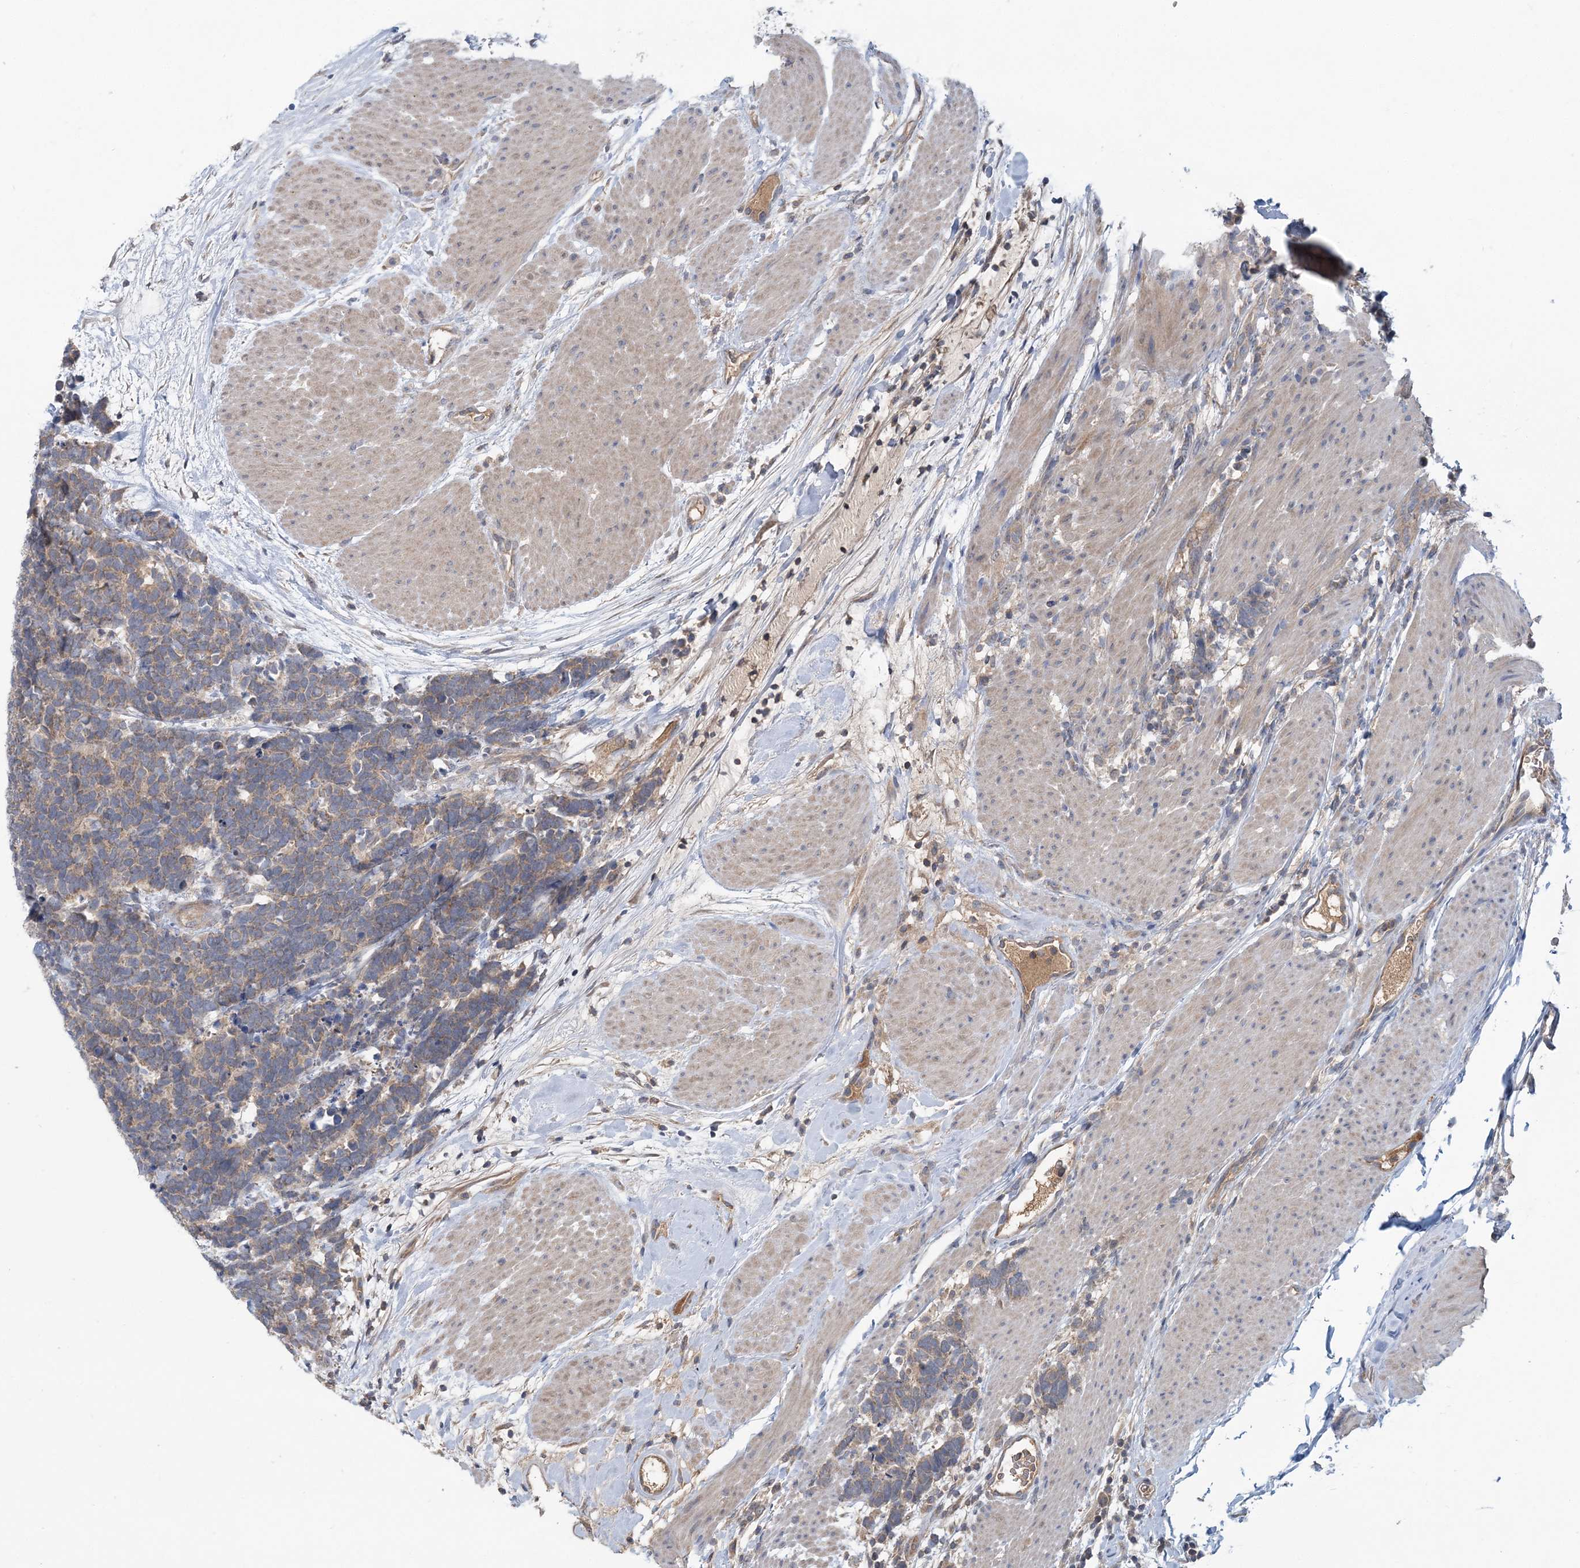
{"staining": {"intensity": "weak", "quantity": ">75%", "location": "cytoplasmic/membranous"}, "tissue": "carcinoid", "cell_type": "Tumor cells", "image_type": "cancer", "snomed": [{"axis": "morphology", "description": "Carcinoma, NOS"}, {"axis": "morphology", "description": "Carcinoid, malignant, NOS"}, {"axis": "topography", "description": "Urinary bladder"}], "caption": "Carcinoid stained with DAB immunohistochemistry (IHC) exhibits low levels of weak cytoplasmic/membranous positivity in approximately >75% of tumor cells.", "gene": "RNF25", "patient": {"sex": "male", "age": 57}}